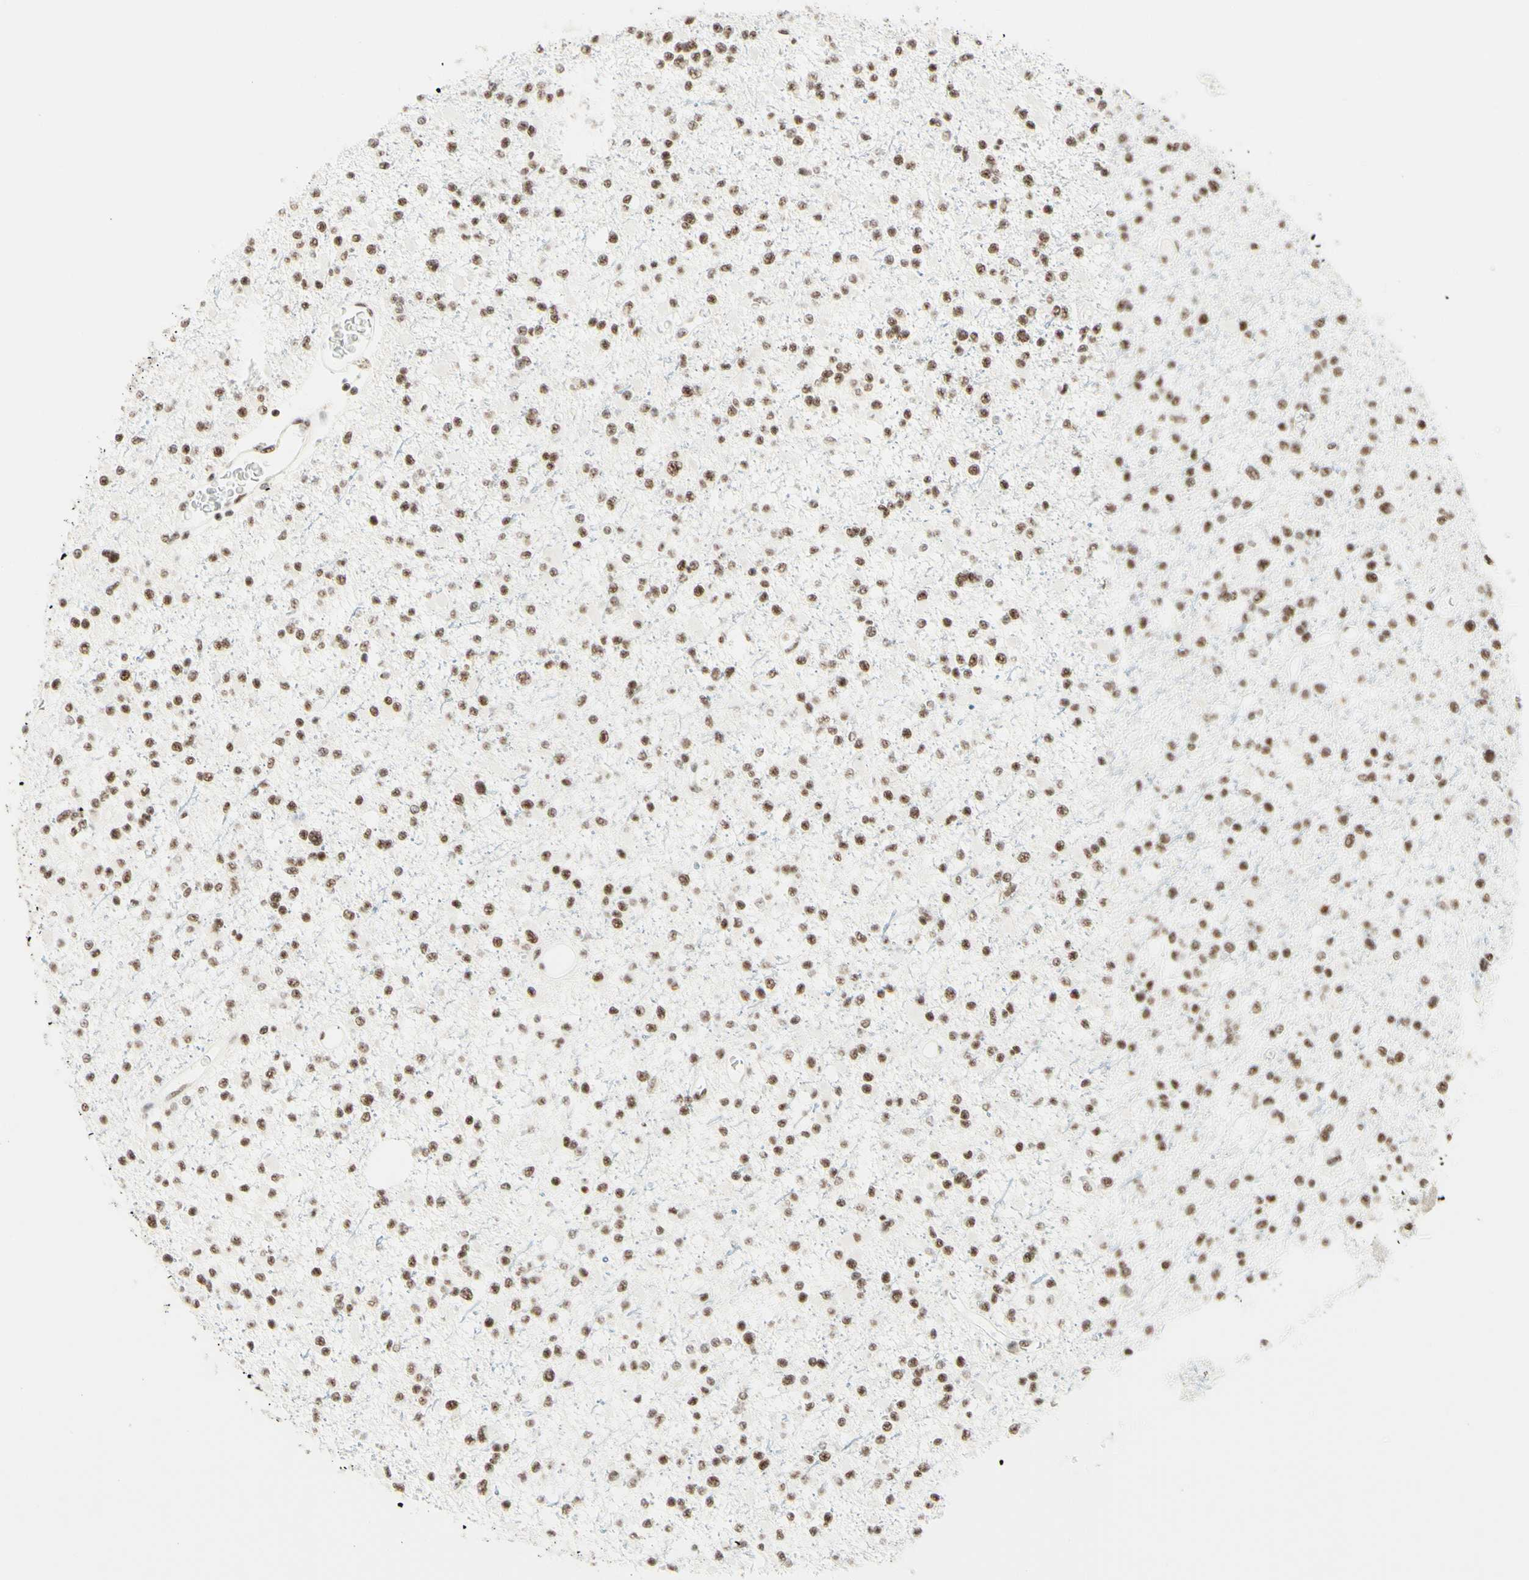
{"staining": {"intensity": "moderate", "quantity": ">75%", "location": "nuclear"}, "tissue": "glioma", "cell_type": "Tumor cells", "image_type": "cancer", "snomed": [{"axis": "morphology", "description": "Glioma, malignant, Low grade"}, {"axis": "topography", "description": "Brain"}], "caption": "Glioma was stained to show a protein in brown. There is medium levels of moderate nuclear positivity in about >75% of tumor cells.", "gene": "WTAP", "patient": {"sex": "female", "age": 22}}